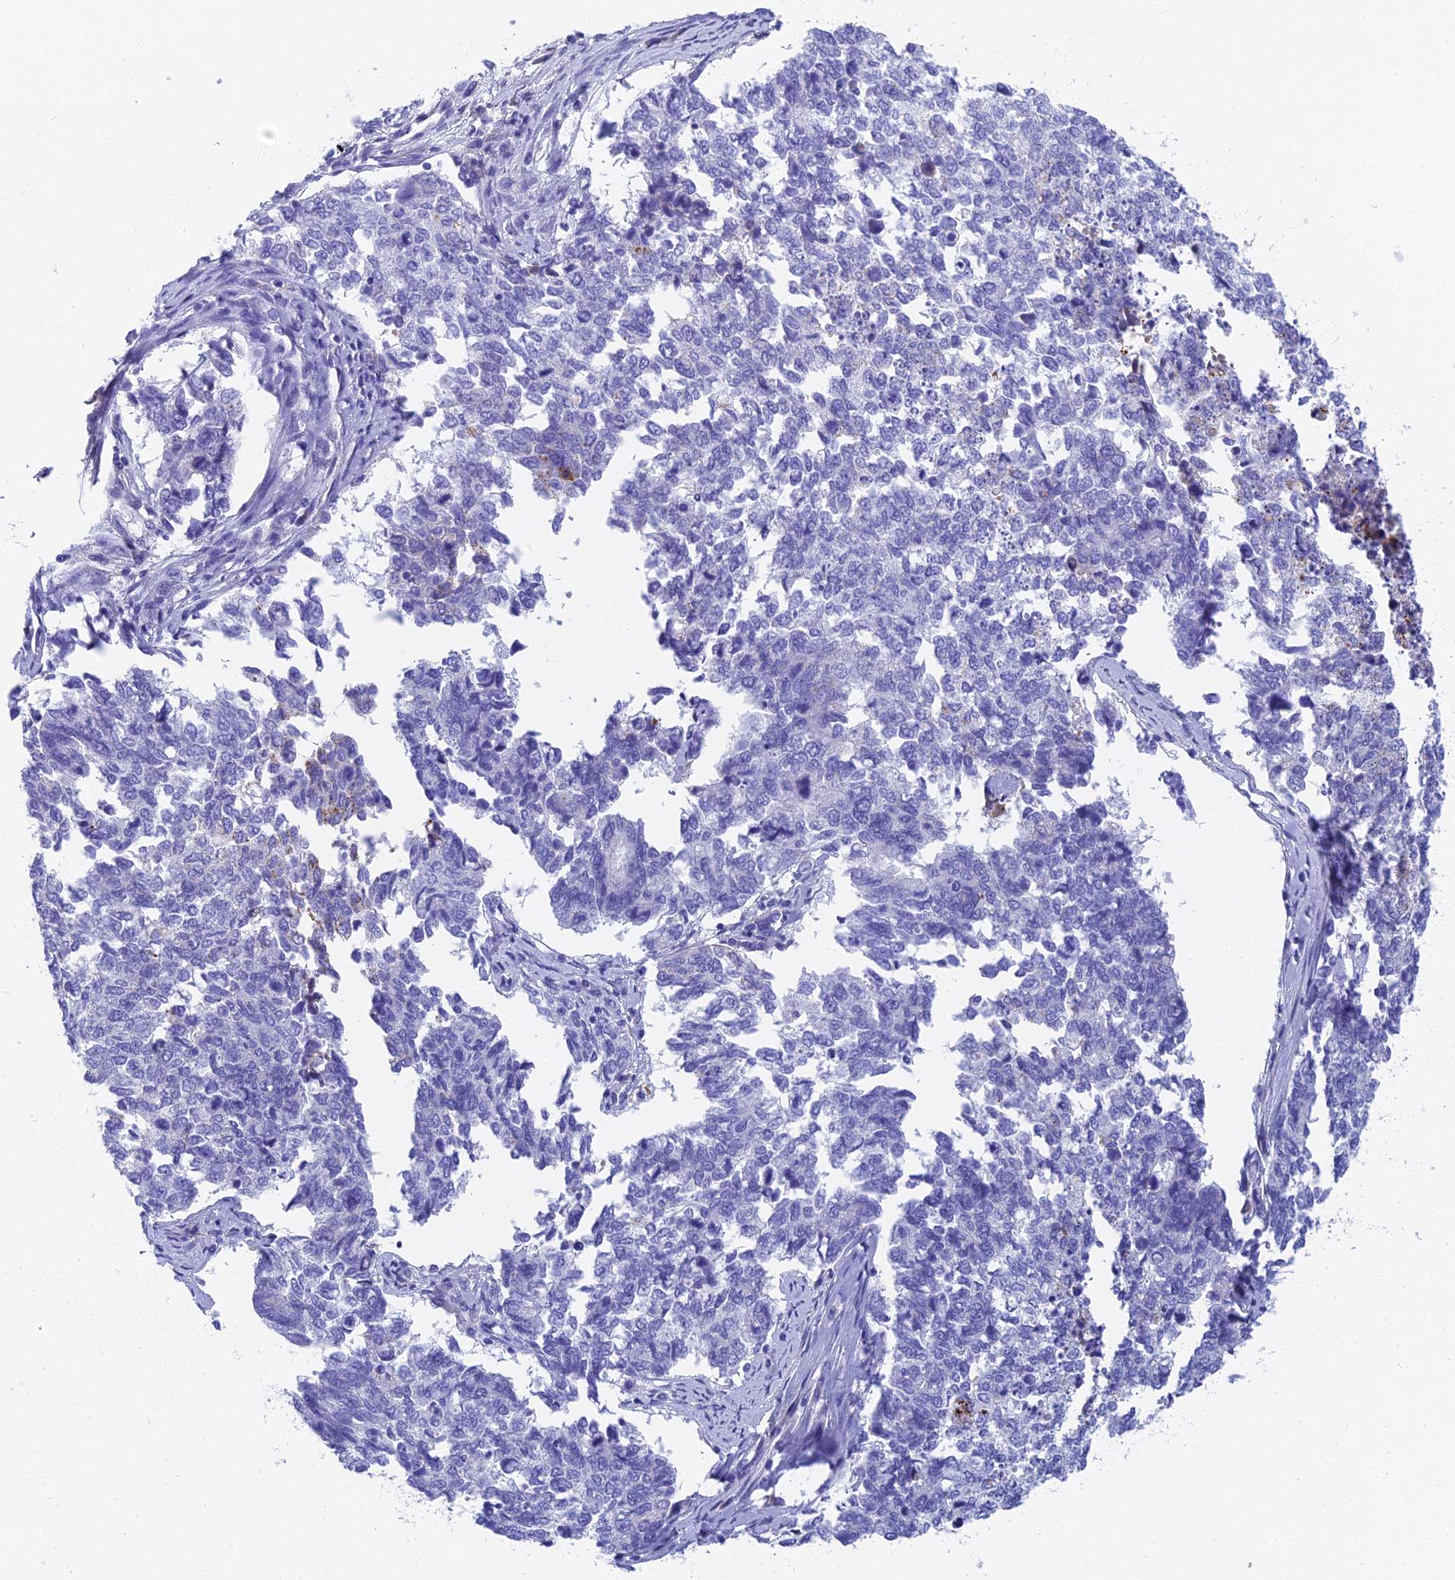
{"staining": {"intensity": "negative", "quantity": "none", "location": "none"}, "tissue": "cervical cancer", "cell_type": "Tumor cells", "image_type": "cancer", "snomed": [{"axis": "morphology", "description": "Squamous cell carcinoma, NOS"}, {"axis": "topography", "description": "Cervix"}], "caption": "DAB immunohistochemical staining of human cervical cancer exhibits no significant positivity in tumor cells.", "gene": "ADAMTS13", "patient": {"sex": "female", "age": 63}}